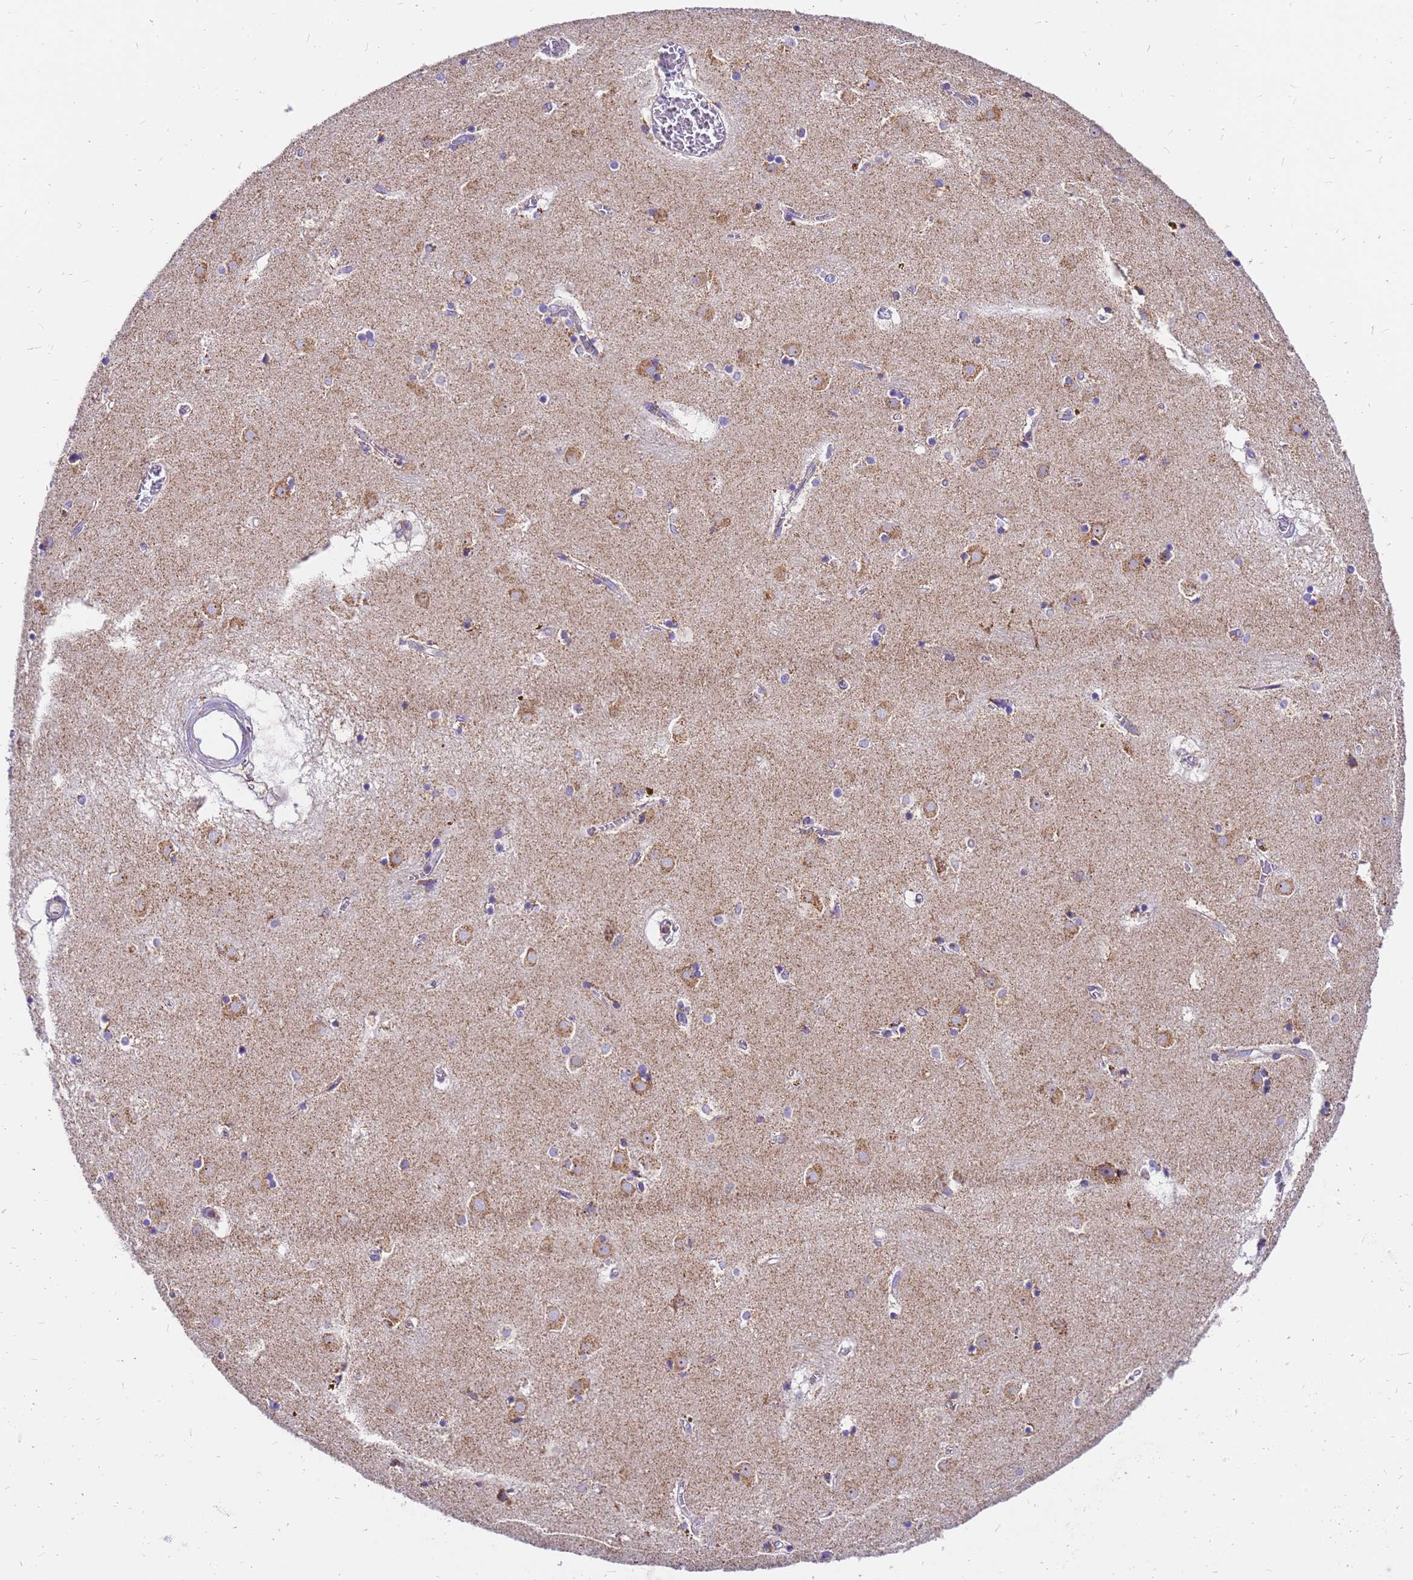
{"staining": {"intensity": "moderate", "quantity": "<25%", "location": "cytoplasmic/membranous"}, "tissue": "caudate", "cell_type": "Glial cells", "image_type": "normal", "snomed": [{"axis": "morphology", "description": "Normal tissue, NOS"}, {"axis": "topography", "description": "Lateral ventricle wall"}], "caption": "Protein staining of benign caudate reveals moderate cytoplasmic/membranous expression in about <25% of glial cells.", "gene": "MRPS26", "patient": {"sex": "male", "age": 70}}